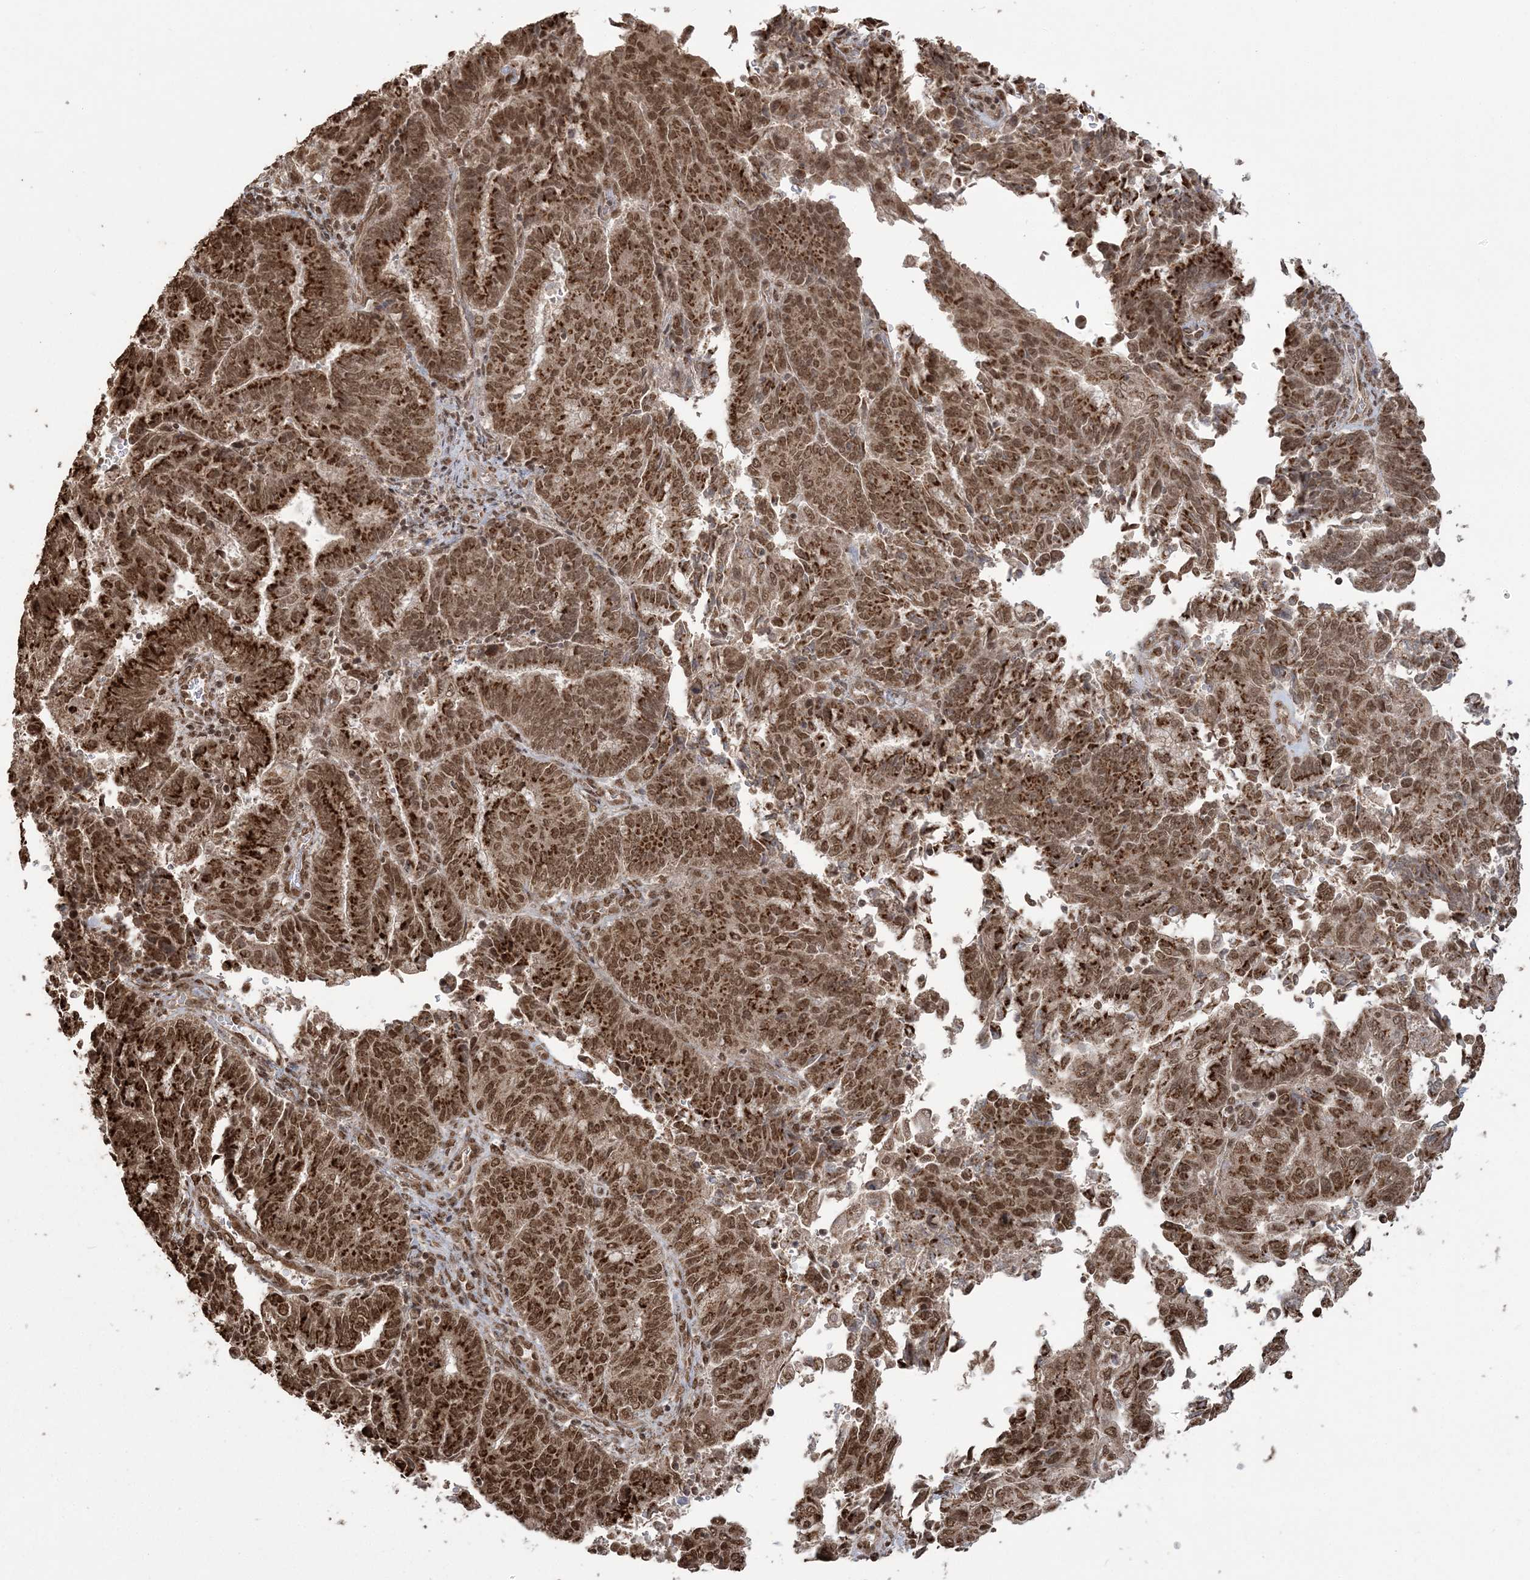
{"staining": {"intensity": "strong", "quantity": ">75%", "location": "cytoplasmic/membranous,nuclear"}, "tissue": "endometrial cancer", "cell_type": "Tumor cells", "image_type": "cancer", "snomed": [{"axis": "morphology", "description": "Adenocarcinoma, NOS"}, {"axis": "topography", "description": "Endometrium"}], "caption": "Immunohistochemical staining of adenocarcinoma (endometrial) displays high levels of strong cytoplasmic/membranous and nuclear positivity in approximately >75% of tumor cells.", "gene": "ZNF839", "patient": {"sex": "female", "age": 80}}